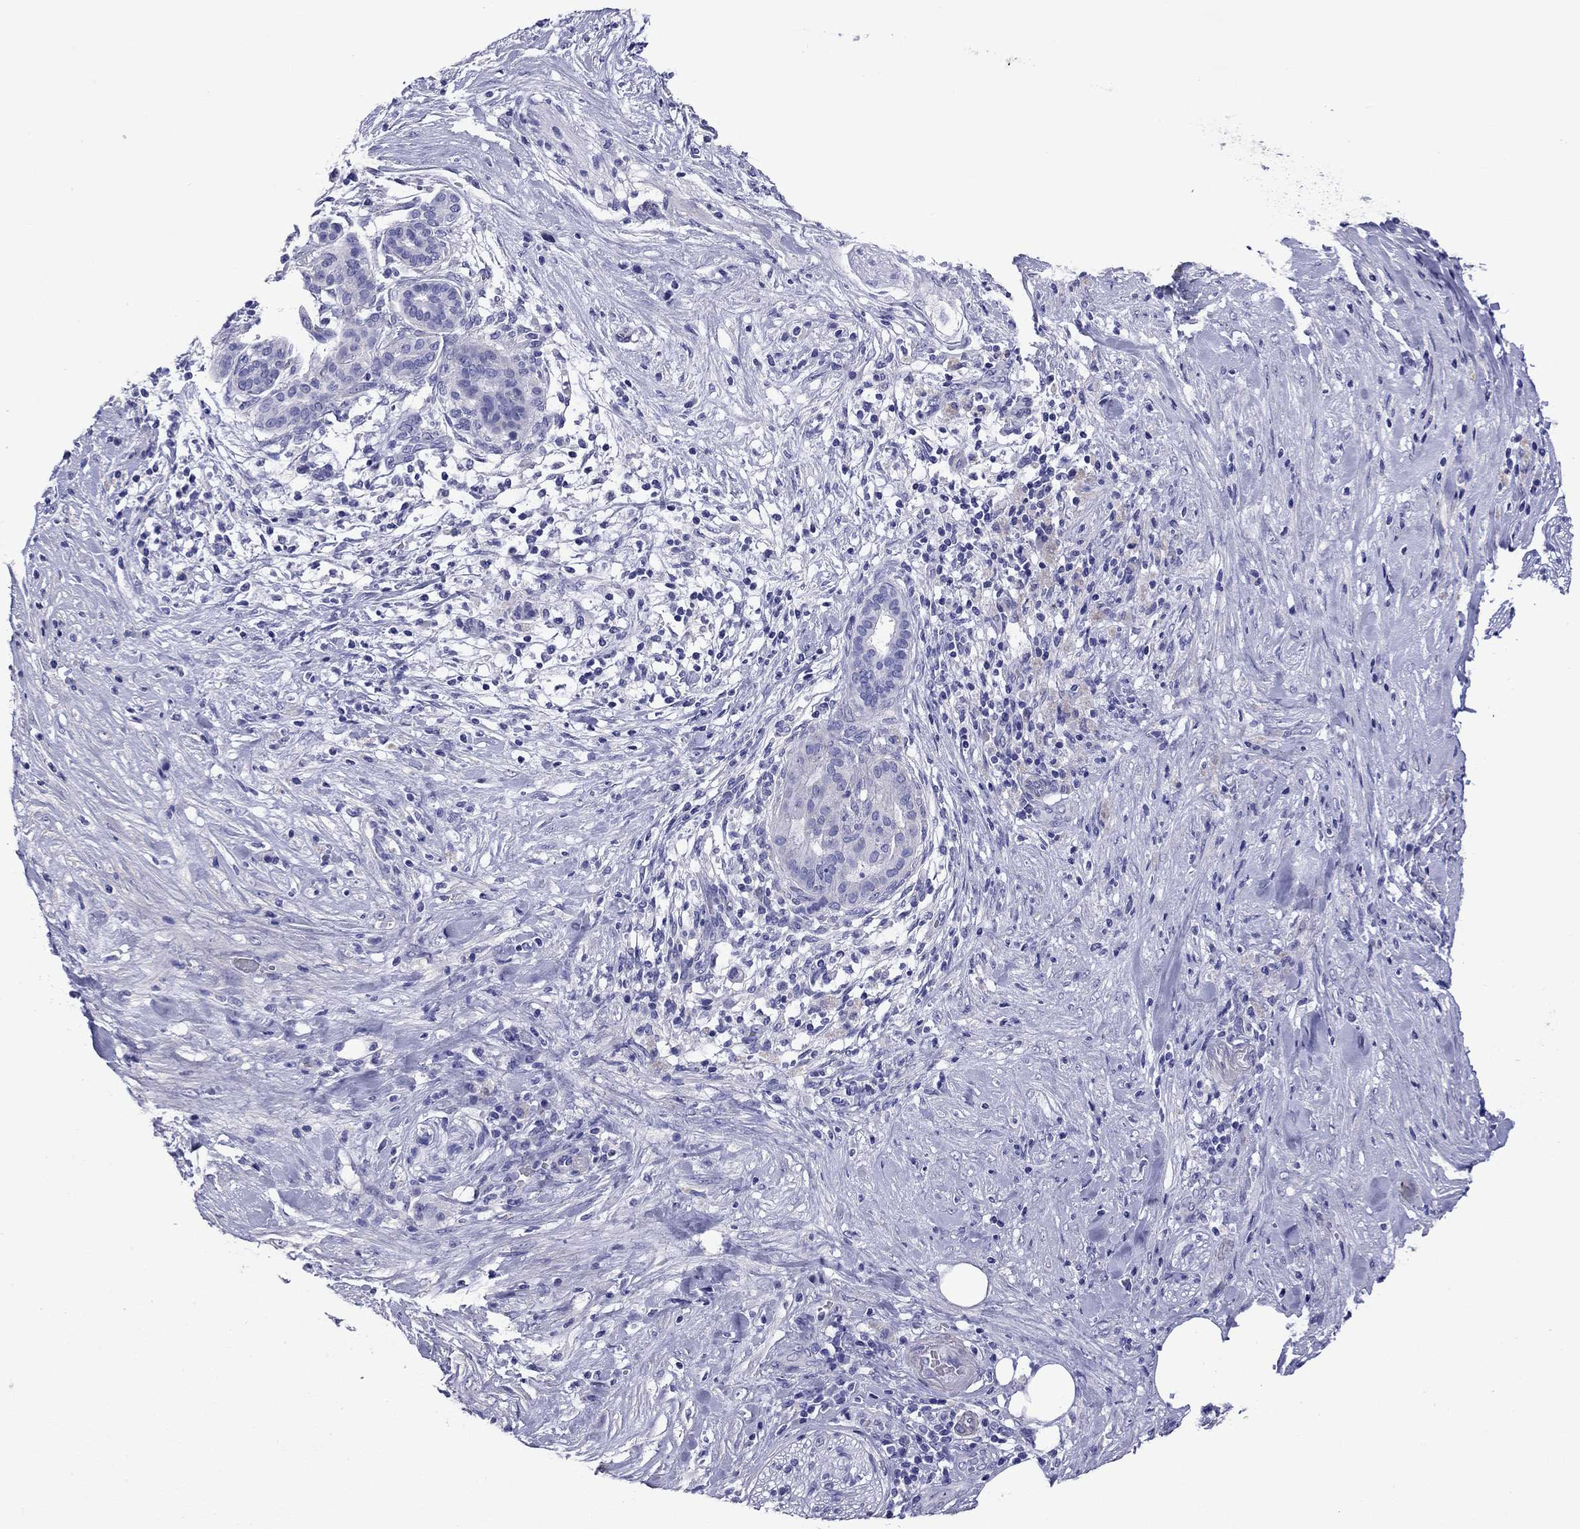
{"staining": {"intensity": "negative", "quantity": "none", "location": "none"}, "tissue": "pancreatic cancer", "cell_type": "Tumor cells", "image_type": "cancer", "snomed": [{"axis": "morphology", "description": "Adenocarcinoma, NOS"}, {"axis": "topography", "description": "Pancreas"}], "caption": "Human adenocarcinoma (pancreatic) stained for a protein using immunohistochemistry (IHC) shows no staining in tumor cells.", "gene": "KIAA2012", "patient": {"sex": "male", "age": 44}}